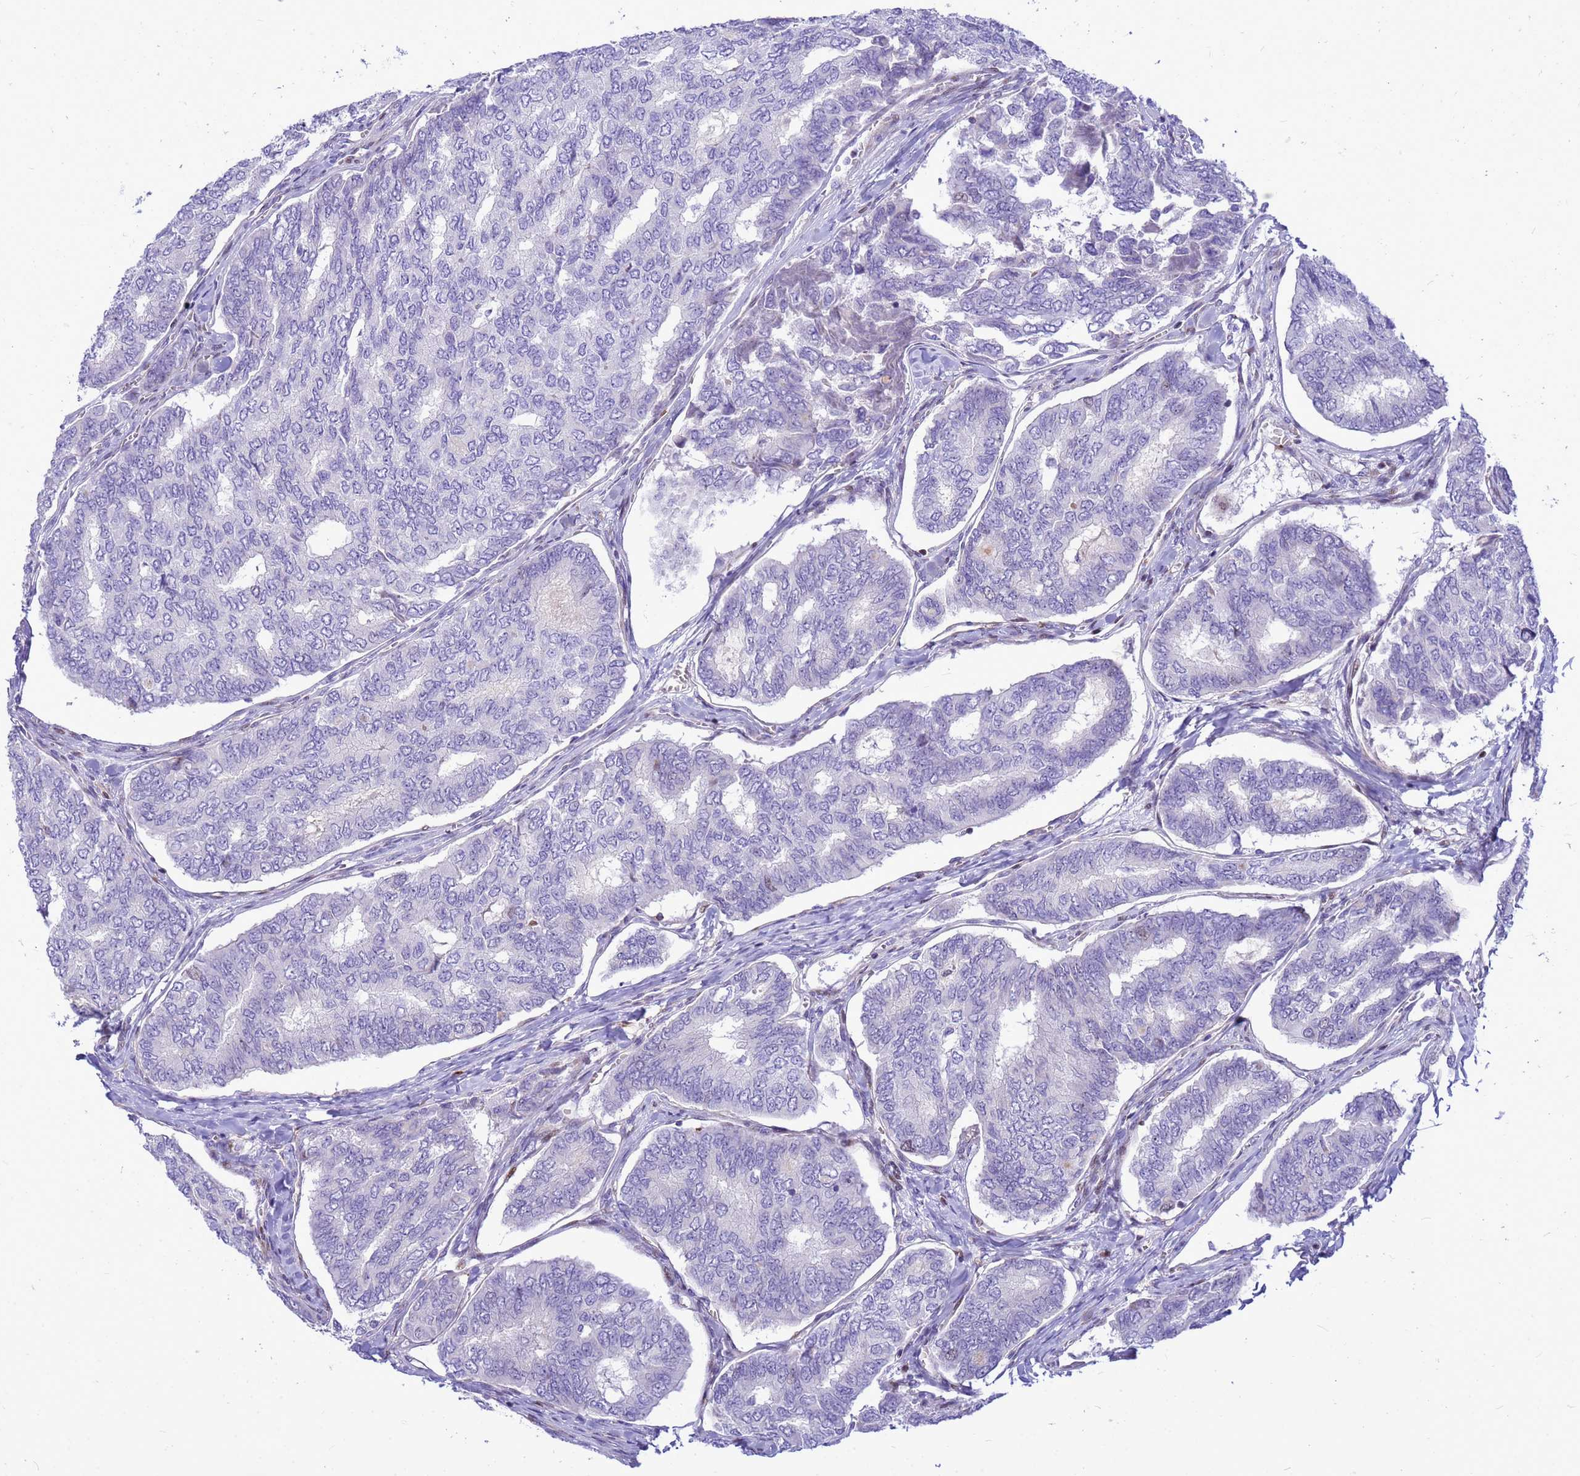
{"staining": {"intensity": "negative", "quantity": "none", "location": "none"}, "tissue": "thyroid cancer", "cell_type": "Tumor cells", "image_type": "cancer", "snomed": [{"axis": "morphology", "description": "Papillary adenocarcinoma, NOS"}, {"axis": "topography", "description": "Thyroid gland"}], "caption": "This is an immunohistochemistry (IHC) image of papillary adenocarcinoma (thyroid). There is no expression in tumor cells.", "gene": "ADAMTS7", "patient": {"sex": "female", "age": 35}}